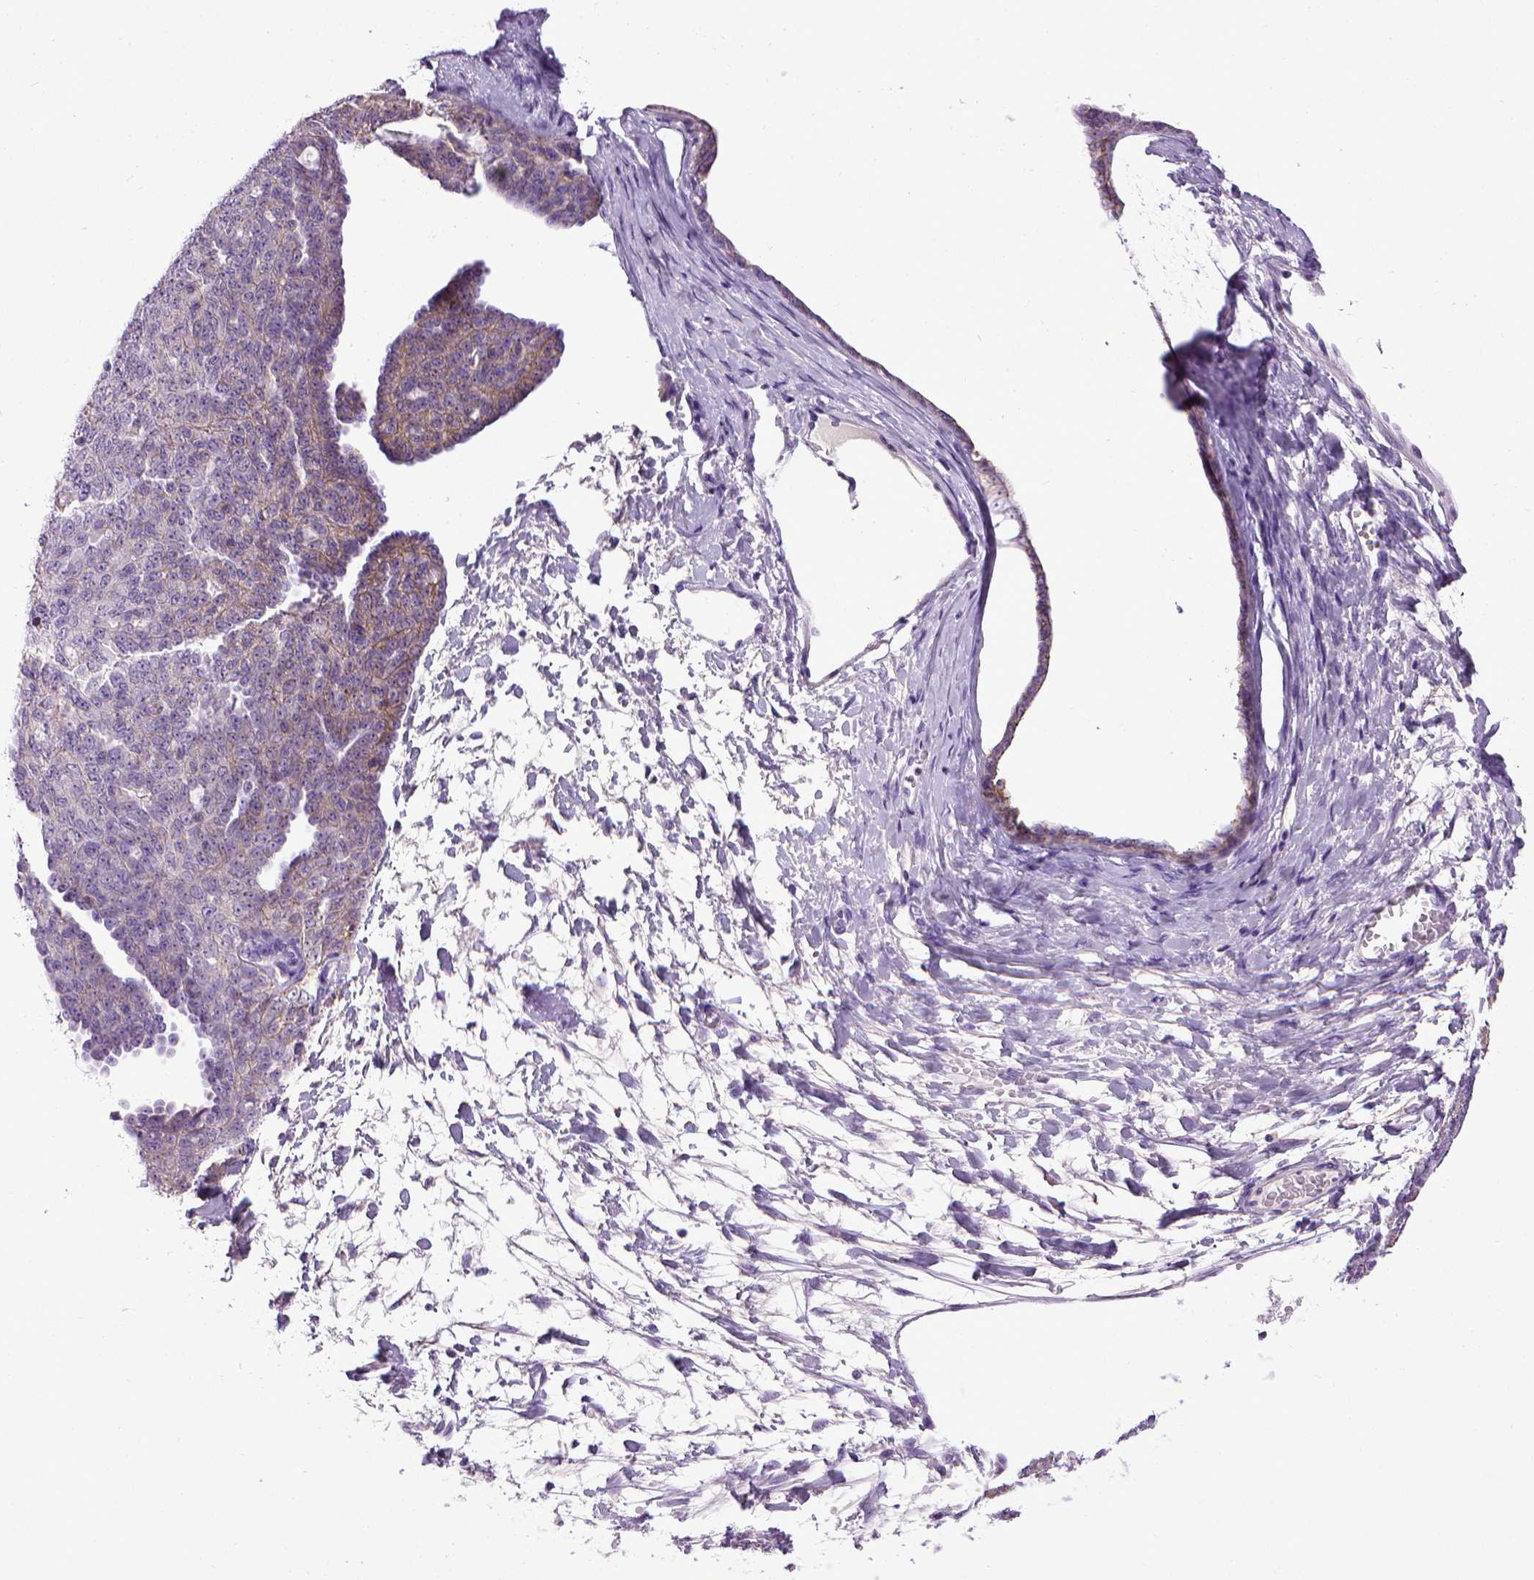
{"staining": {"intensity": "moderate", "quantity": "25%-75%", "location": "cytoplasmic/membranous"}, "tissue": "ovarian cancer", "cell_type": "Tumor cells", "image_type": "cancer", "snomed": [{"axis": "morphology", "description": "Cystadenocarcinoma, serous, NOS"}, {"axis": "topography", "description": "Ovary"}], "caption": "Immunohistochemical staining of serous cystadenocarcinoma (ovarian) displays medium levels of moderate cytoplasmic/membranous expression in about 25%-75% of tumor cells.", "gene": "CDH1", "patient": {"sex": "female", "age": 71}}